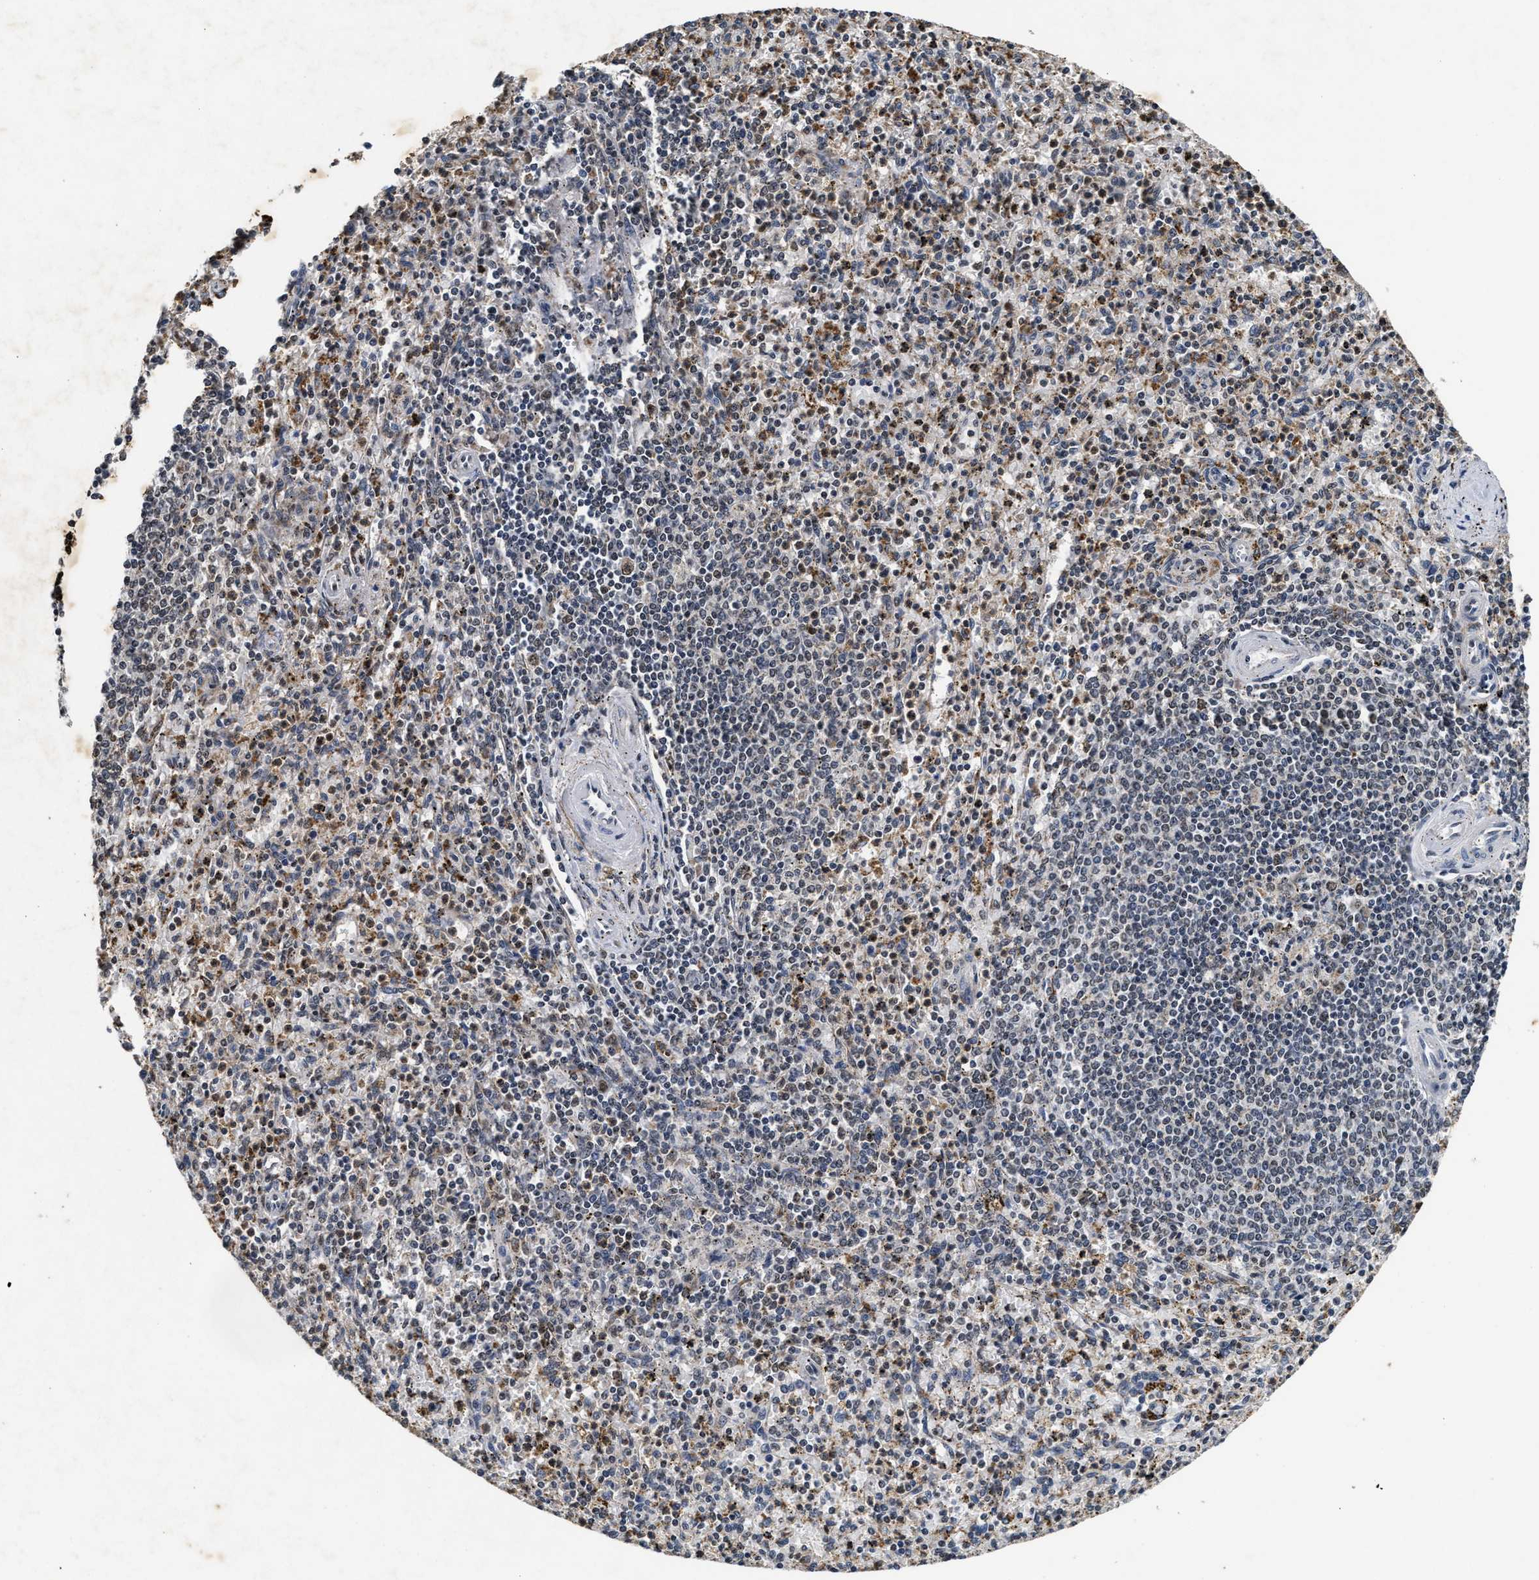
{"staining": {"intensity": "moderate", "quantity": "25%-75%", "location": "cytoplasmic/membranous"}, "tissue": "spleen", "cell_type": "Cells in red pulp", "image_type": "normal", "snomed": [{"axis": "morphology", "description": "Normal tissue, NOS"}, {"axis": "topography", "description": "Spleen"}], "caption": "This photomicrograph demonstrates immunohistochemistry staining of unremarkable spleen, with medium moderate cytoplasmic/membranous positivity in about 25%-75% of cells in red pulp.", "gene": "ACOX1", "patient": {"sex": "male", "age": 72}}